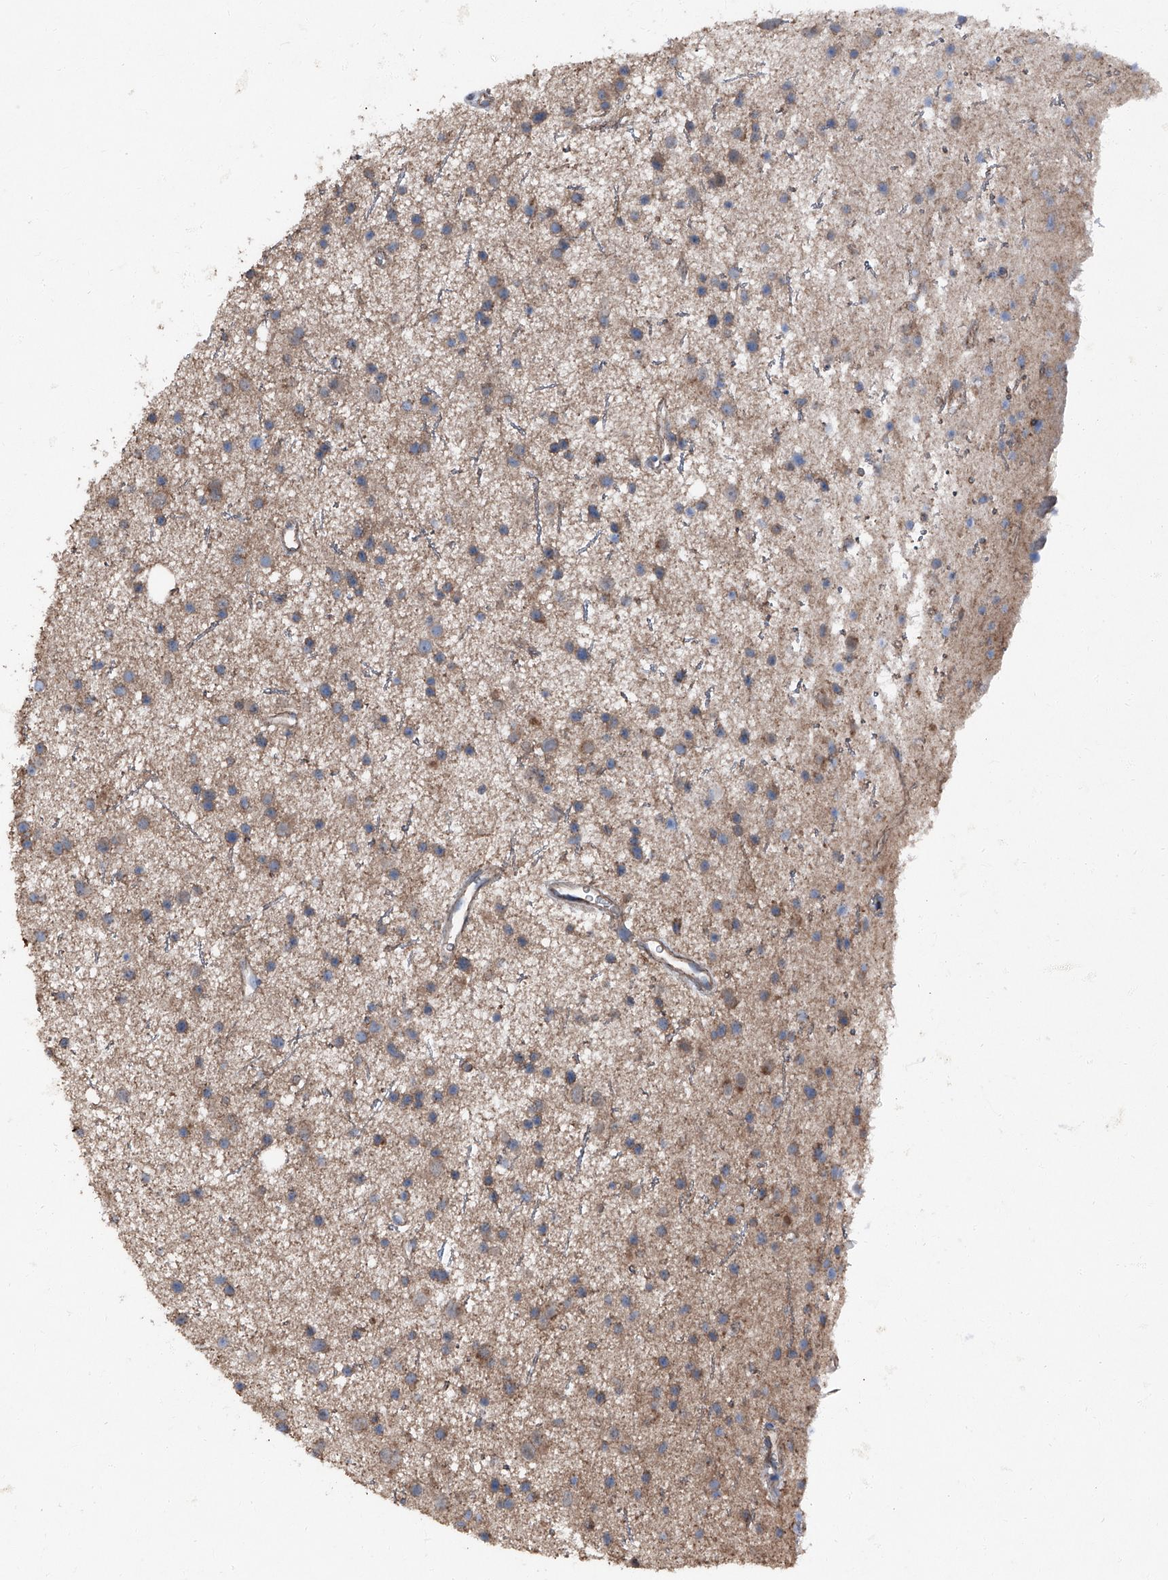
{"staining": {"intensity": "negative", "quantity": "none", "location": "none"}, "tissue": "glioma", "cell_type": "Tumor cells", "image_type": "cancer", "snomed": [{"axis": "morphology", "description": "Glioma, malignant, Low grade"}, {"axis": "topography", "description": "Cerebral cortex"}], "caption": "This is an immunohistochemistry image of human glioma. There is no staining in tumor cells.", "gene": "GPR142", "patient": {"sex": "female", "age": 39}}